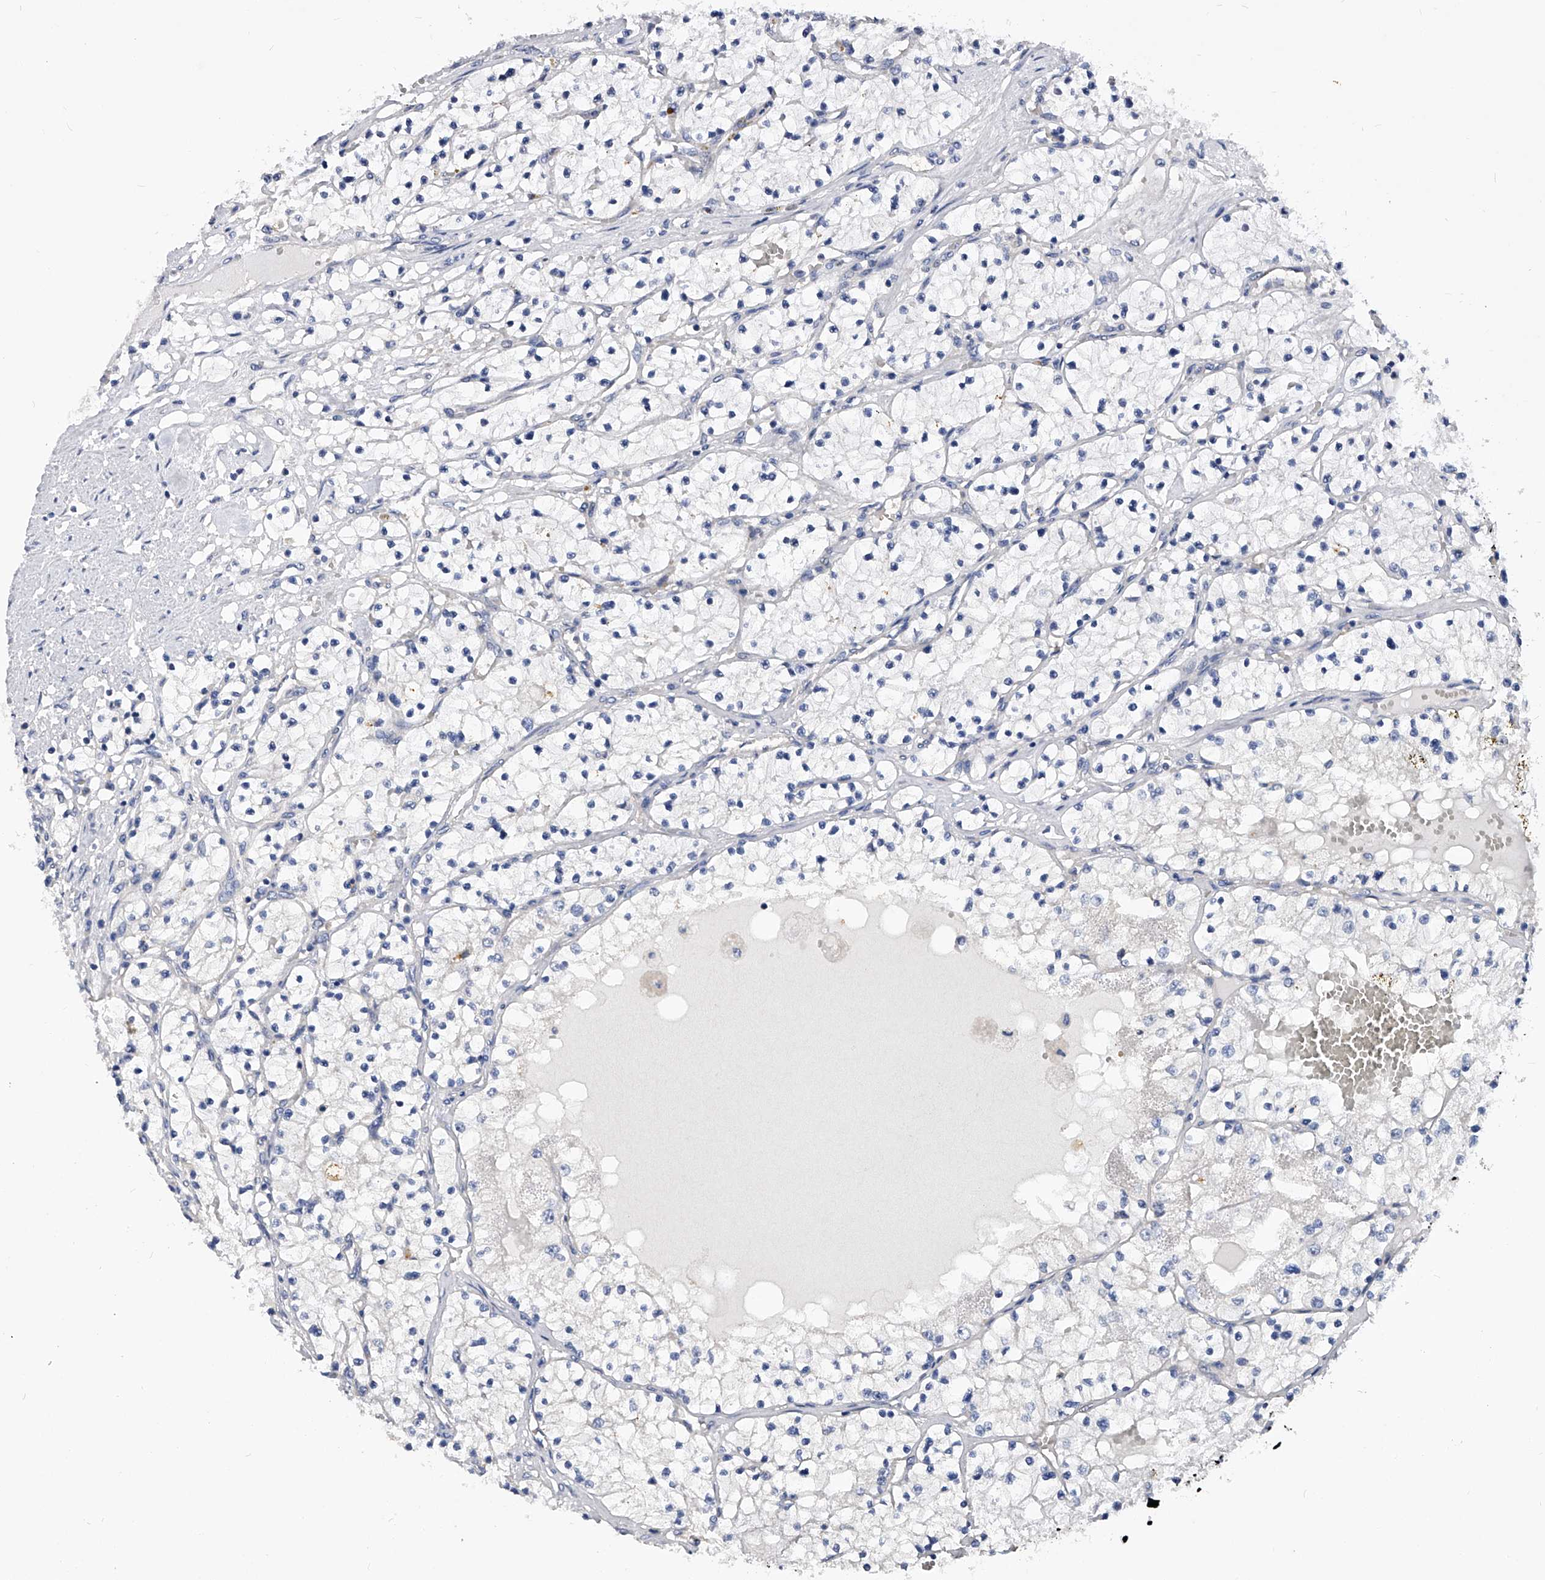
{"staining": {"intensity": "negative", "quantity": "none", "location": "none"}, "tissue": "renal cancer", "cell_type": "Tumor cells", "image_type": "cancer", "snomed": [{"axis": "morphology", "description": "Normal tissue, NOS"}, {"axis": "morphology", "description": "Adenocarcinoma, NOS"}, {"axis": "topography", "description": "Kidney"}], "caption": "There is no significant positivity in tumor cells of renal cancer (adenocarcinoma).", "gene": "PPP5C", "patient": {"sex": "male", "age": 68}}